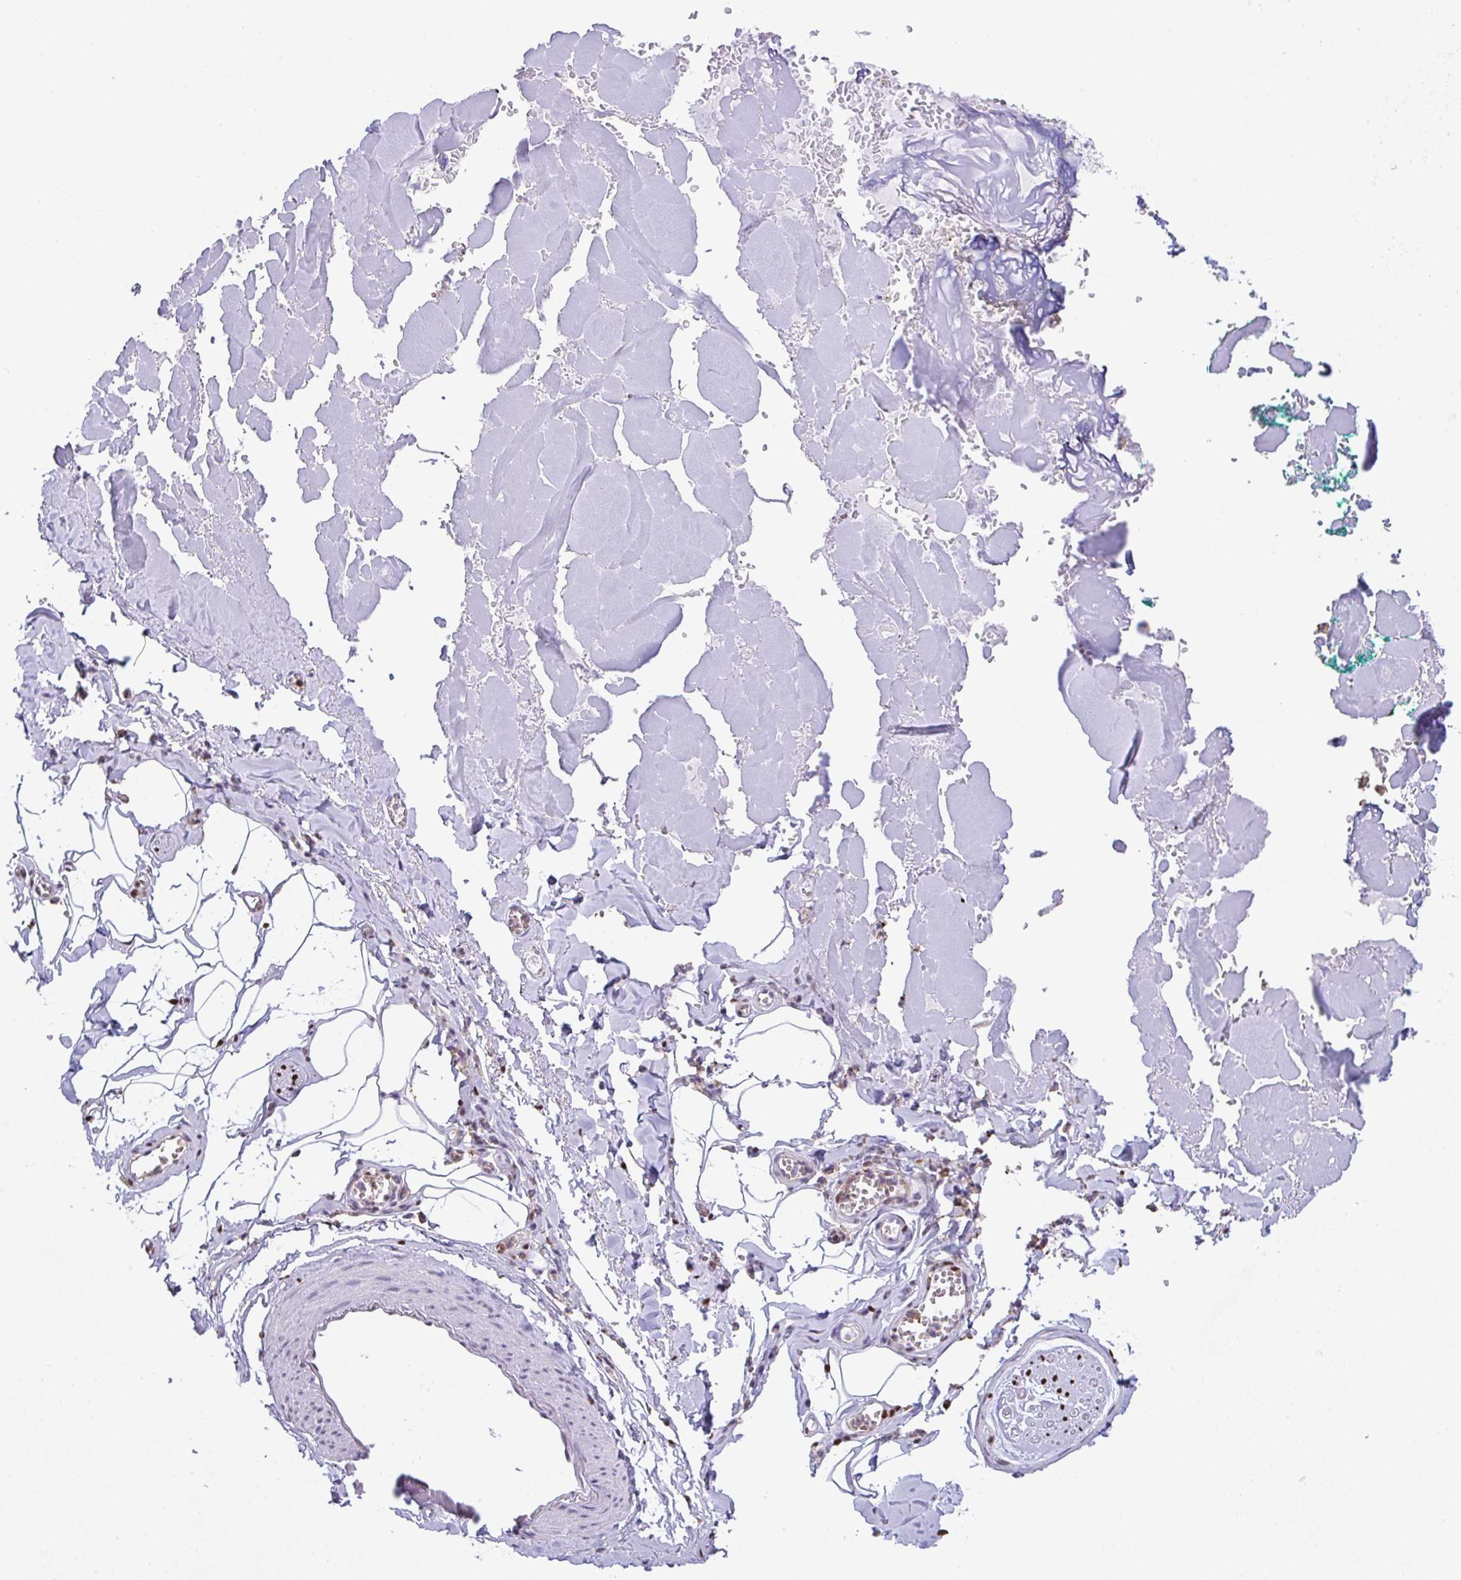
{"staining": {"intensity": "negative", "quantity": "none", "location": "none"}, "tissue": "adipose tissue", "cell_type": "Adipocytes", "image_type": "normal", "snomed": [{"axis": "morphology", "description": "Normal tissue, NOS"}, {"axis": "topography", "description": "Vulva"}, {"axis": "topography", "description": "Peripheral nerve tissue"}], "caption": "Adipose tissue stained for a protein using IHC shows no expression adipocytes.", "gene": "BTBD10", "patient": {"sex": "female", "age": 66}}